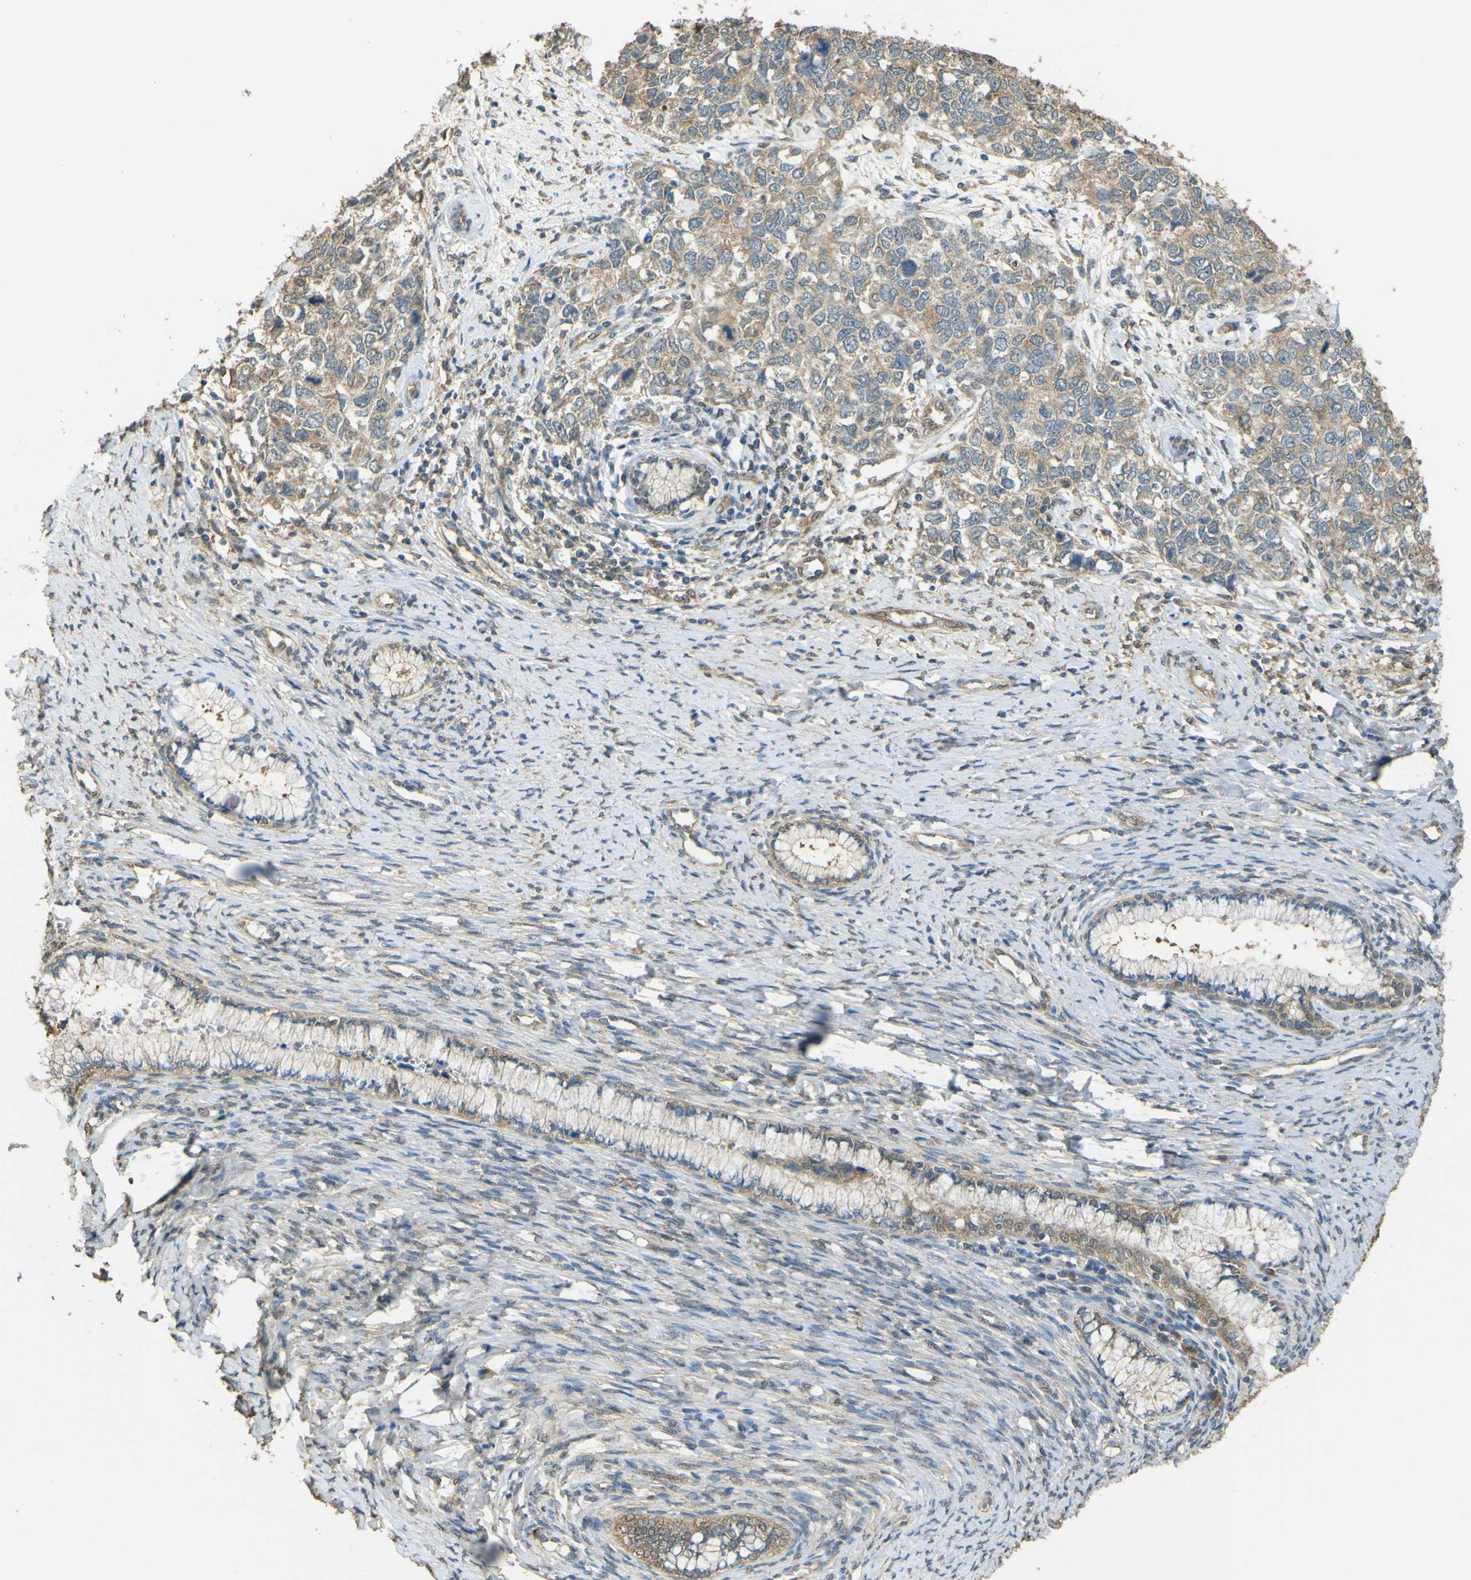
{"staining": {"intensity": "weak", "quantity": ">75%", "location": "cytoplasmic/membranous"}, "tissue": "cervical cancer", "cell_type": "Tumor cells", "image_type": "cancer", "snomed": [{"axis": "morphology", "description": "Squamous cell carcinoma, NOS"}, {"axis": "topography", "description": "Cervix"}], "caption": "Protein staining shows weak cytoplasmic/membranous staining in about >75% of tumor cells in cervical squamous cell carcinoma.", "gene": "GOLGA1", "patient": {"sex": "female", "age": 63}}